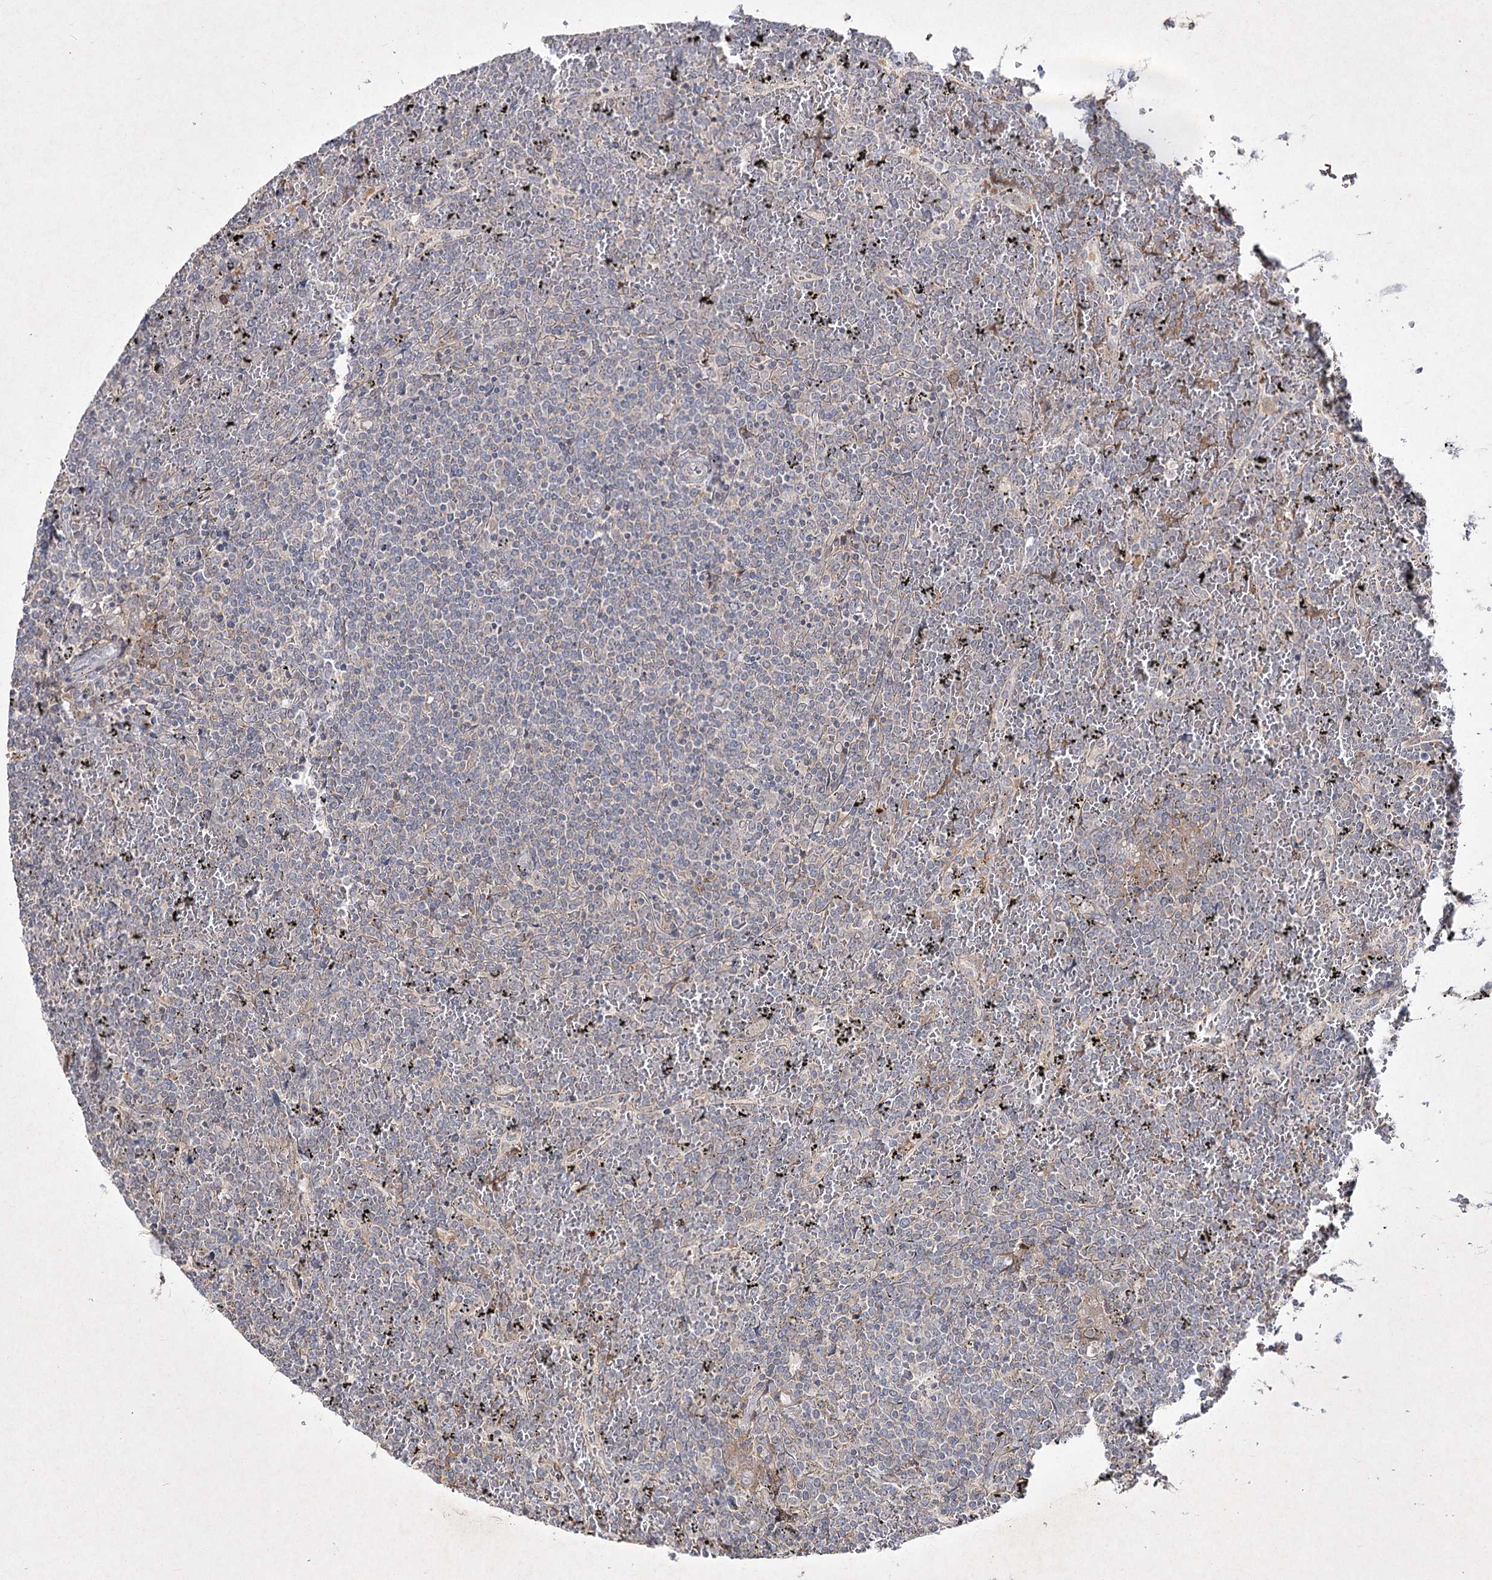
{"staining": {"intensity": "negative", "quantity": "none", "location": "none"}, "tissue": "lymphoma", "cell_type": "Tumor cells", "image_type": "cancer", "snomed": [{"axis": "morphology", "description": "Malignant lymphoma, non-Hodgkin's type, Low grade"}, {"axis": "topography", "description": "Spleen"}], "caption": "A high-resolution micrograph shows immunohistochemistry staining of lymphoma, which reveals no significant positivity in tumor cells. (DAB (3,3'-diaminobenzidine) immunohistochemistry (IHC), high magnification).", "gene": "CIB2", "patient": {"sex": "female", "age": 19}}